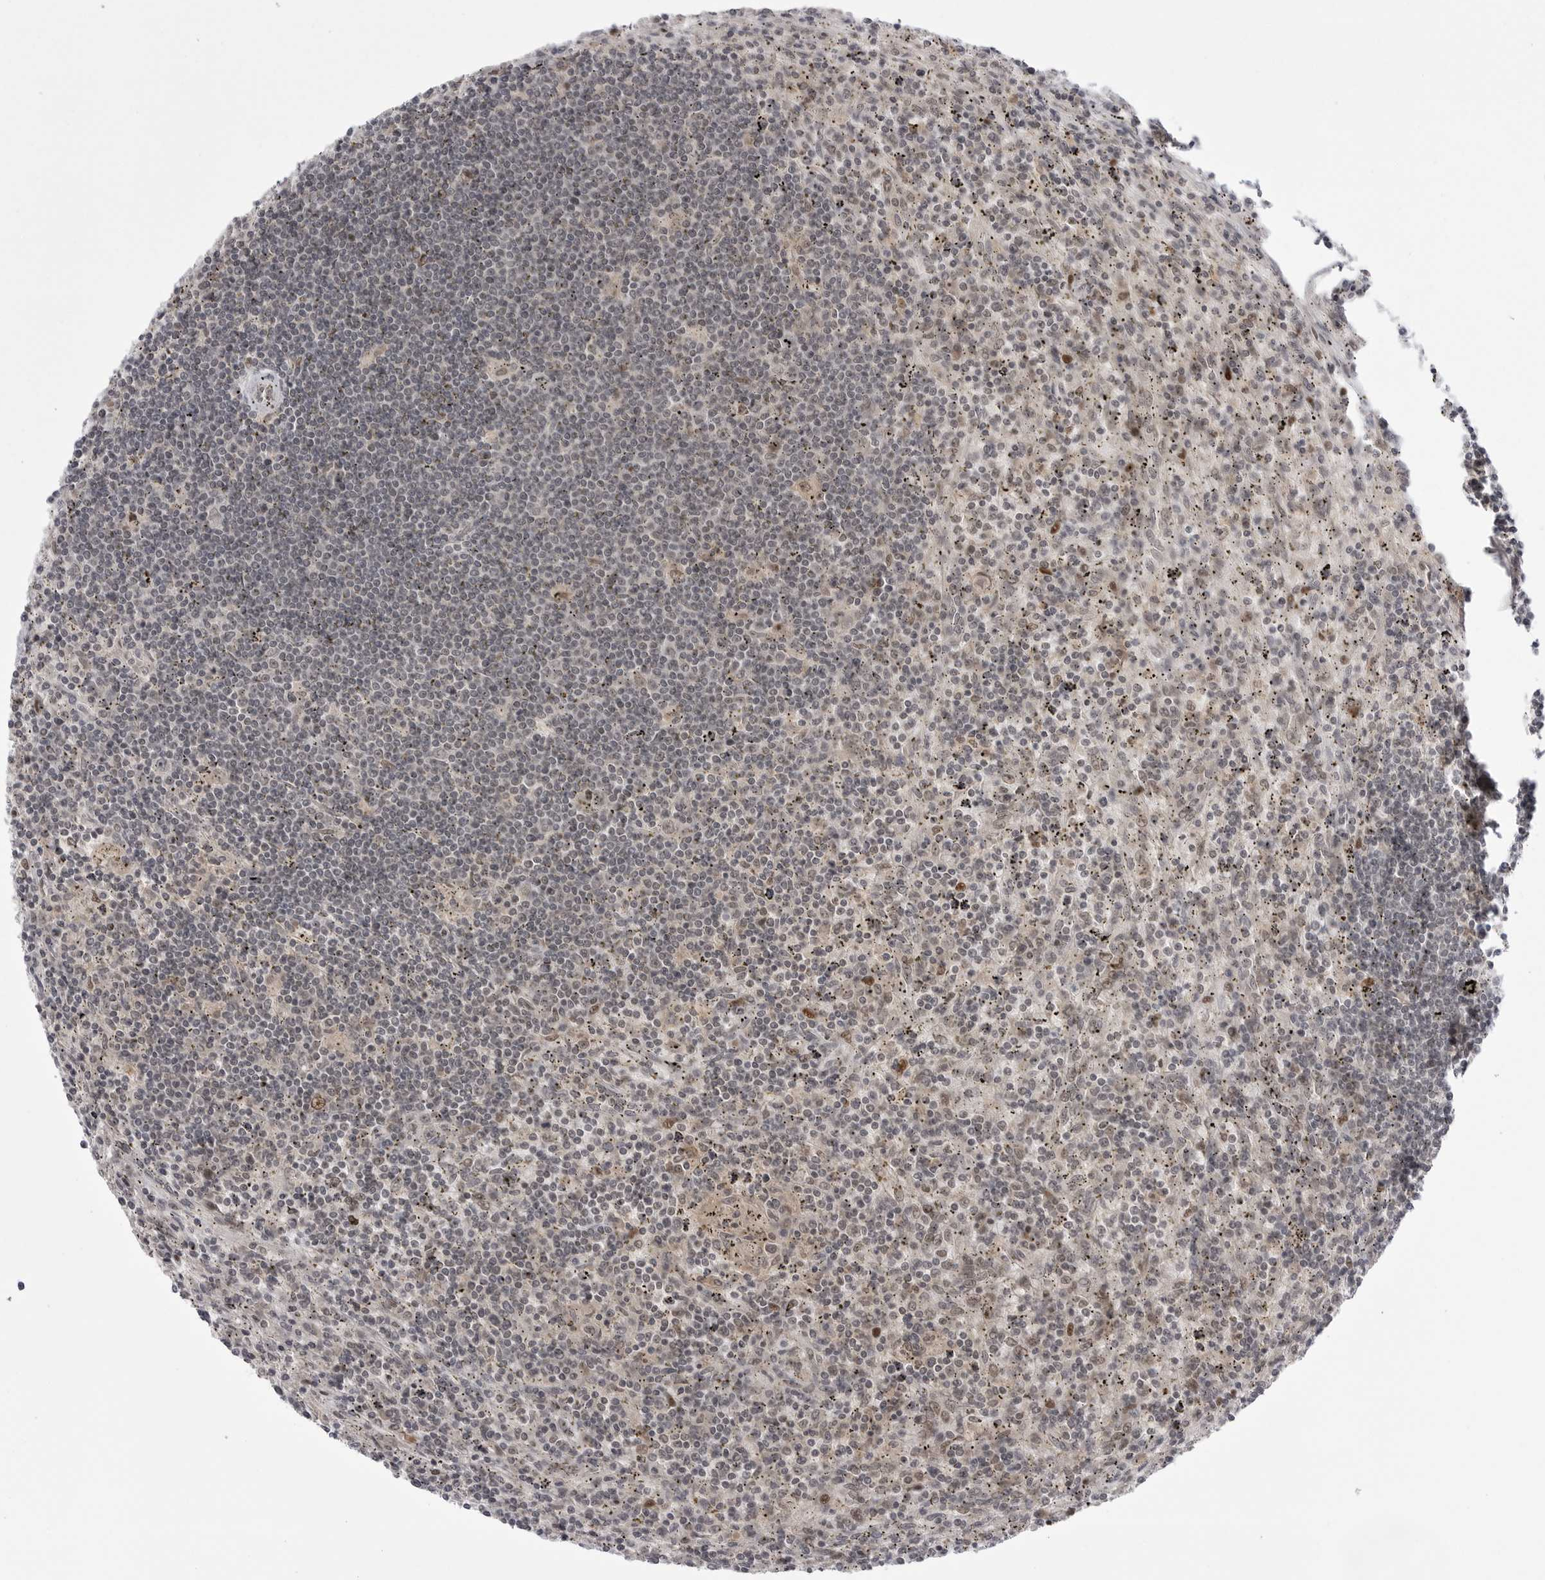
{"staining": {"intensity": "negative", "quantity": "none", "location": "none"}, "tissue": "lymphoma", "cell_type": "Tumor cells", "image_type": "cancer", "snomed": [{"axis": "morphology", "description": "Malignant lymphoma, non-Hodgkin's type, Low grade"}, {"axis": "topography", "description": "Spleen"}], "caption": "The image reveals no staining of tumor cells in malignant lymphoma, non-Hodgkin's type (low-grade). Brightfield microscopy of immunohistochemistry stained with DAB (3,3'-diaminobenzidine) (brown) and hematoxylin (blue), captured at high magnification.", "gene": "PTK2B", "patient": {"sex": "male", "age": 76}}